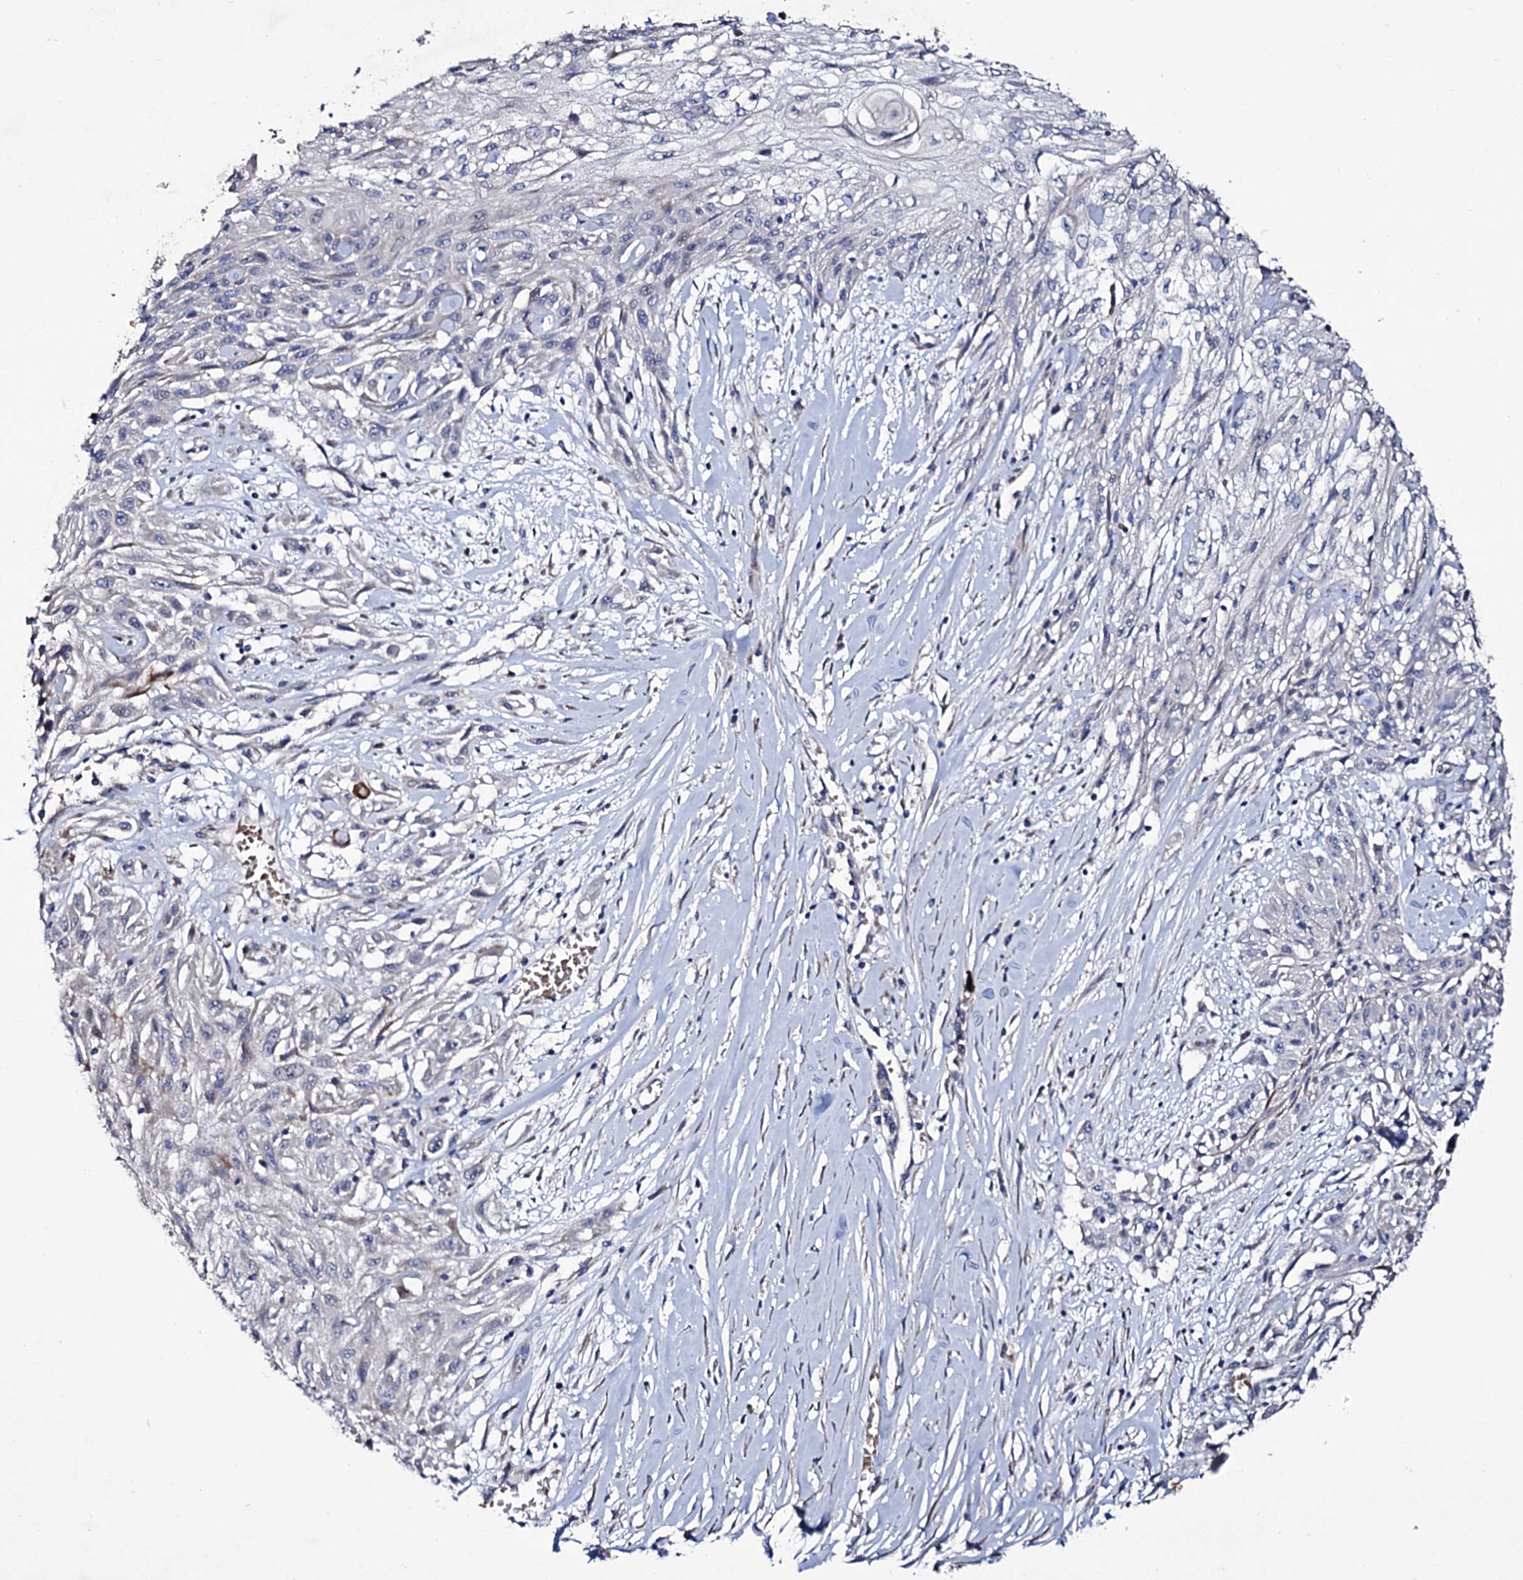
{"staining": {"intensity": "negative", "quantity": "none", "location": "none"}, "tissue": "skin cancer", "cell_type": "Tumor cells", "image_type": "cancer", "snomed": [{"axis": "morphology", "description": "Squamous cell carcinoma, NOS"}, {"axis": "morphology", "description": "Squamous cell carcinoma, metastatic, NOS"}, {"axis": "topography", "description": "Skin"}, {"axis": "topography", "description": "Lymph node"}], "caption": "IHC of skin cancer (squamous cell carcinoma) reveals no positivity in tumor cells.", "gene": "TUBGCP5", "patient": {"sex": "male", "age": 75}}